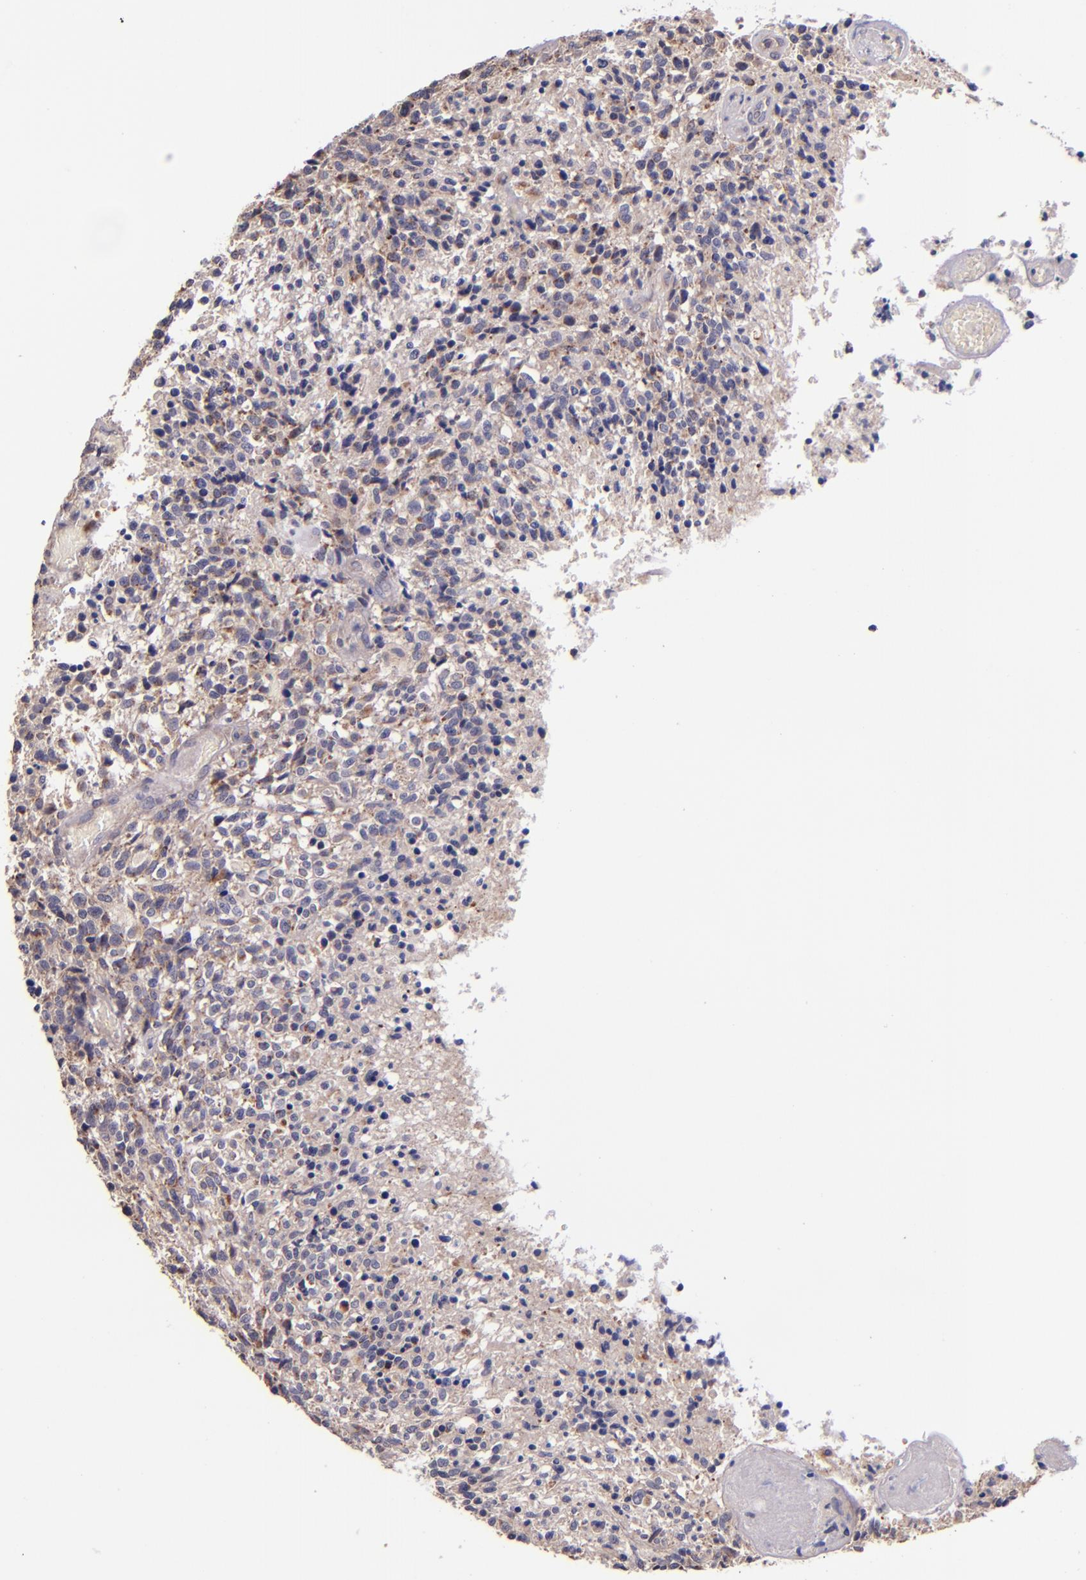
{"staining": {"intensity": "moderate", "quantity": "<25%", "location": "cytoplasmic/membranous"}, "tissue": "glioma", "cell_type": "Tumor cells", "image_type": "cancer", "snomed": [{"axis": "morphology", "description": "Glioma, malignant, High grade"}, {"axis": "topography", "description": "Brain"}], "caption": "Glioma tissue displays moderate cytoplasmic/membranous staining in about <25% of tumor cells Using DAB (brown) and hematoxylin (blue) stains, captured at high magnification using brightfield microscopy.", "gene": "SHC1", "patient": {"sex": "male", "age": 36}}